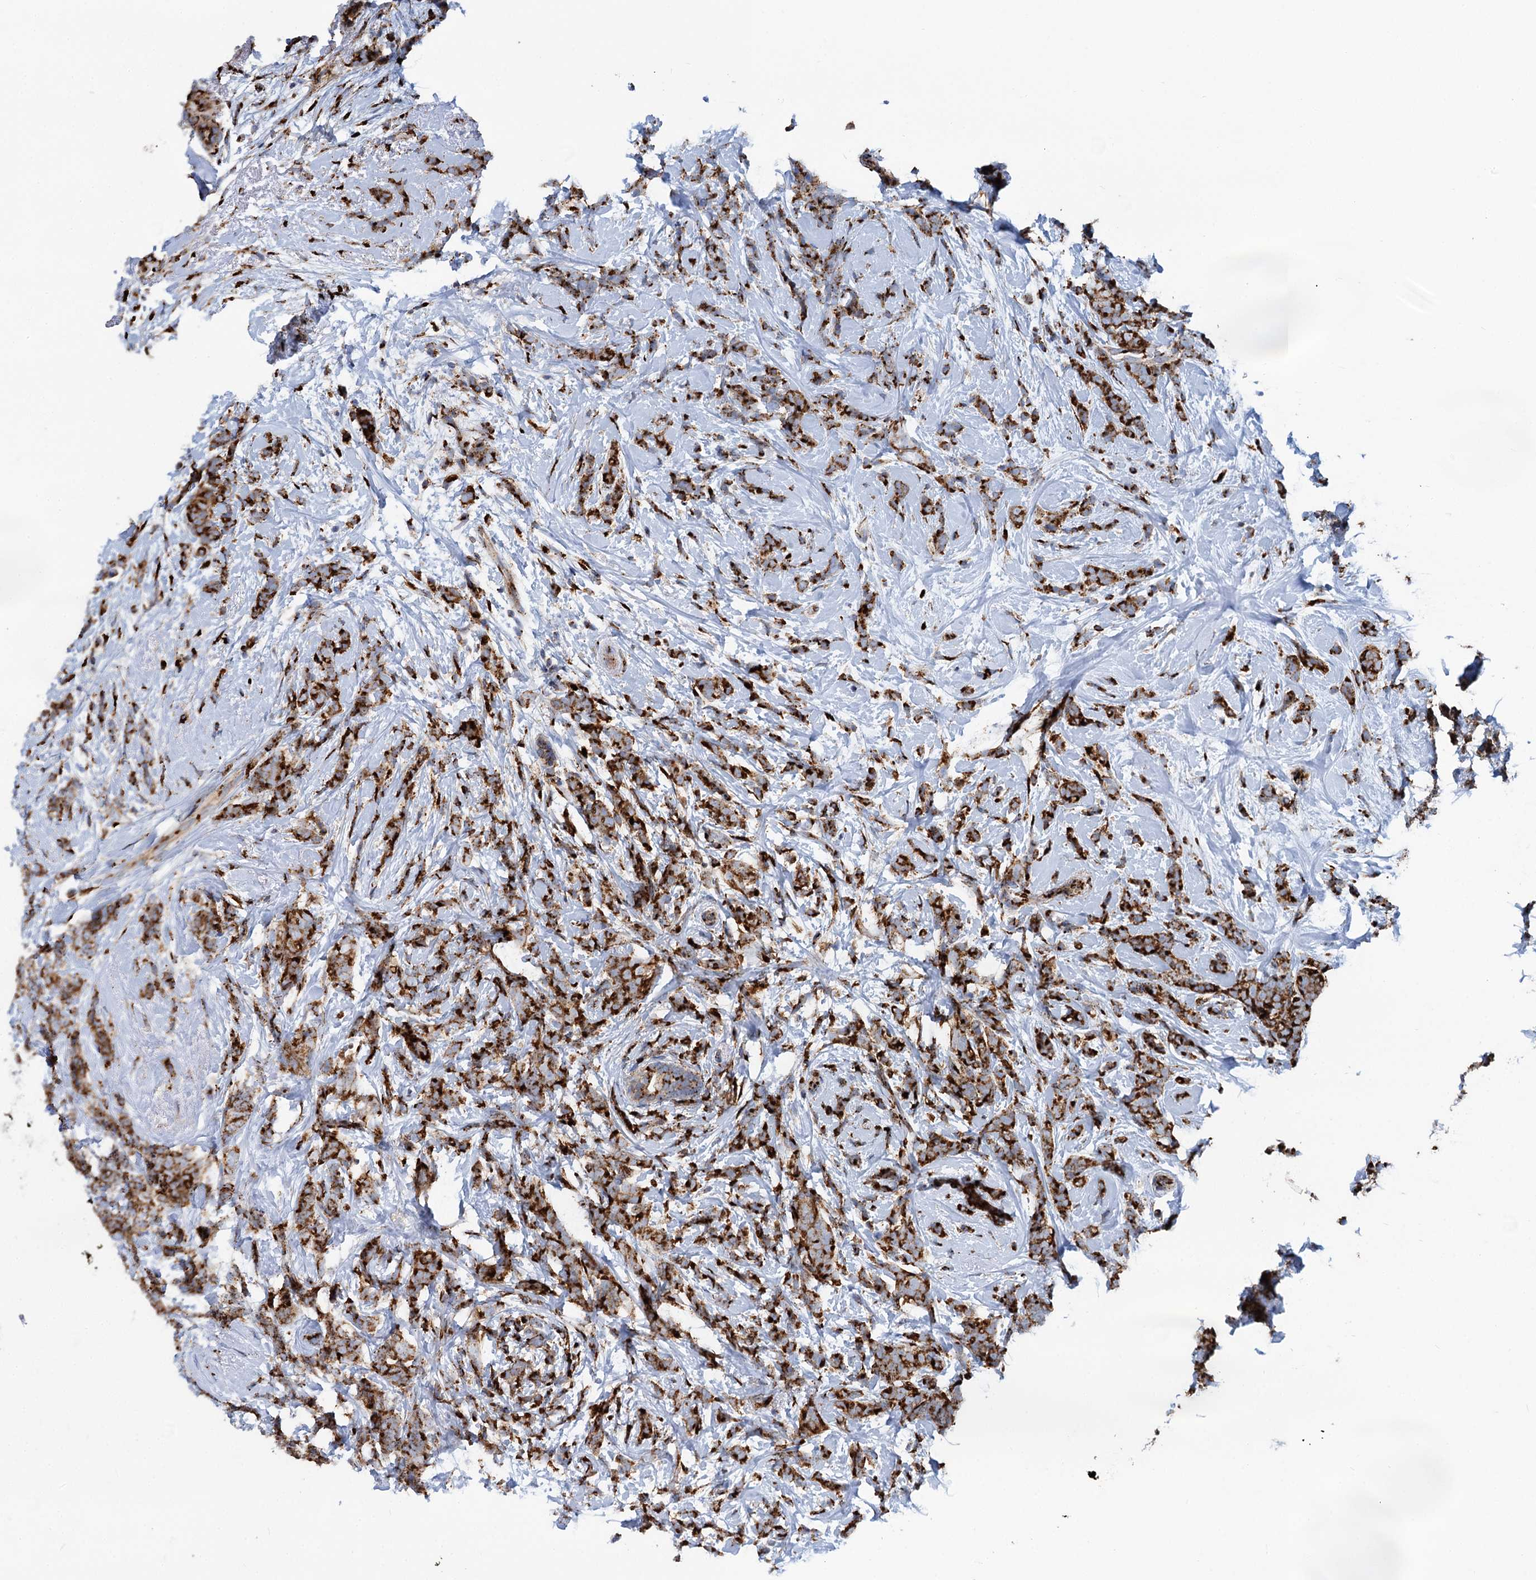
{"staining": {"intensity": "strong", "quantity": ">75%", "location": "cytoplasmic/membranous"}, "tissue": "breast cancer", "cell_type": "Tumor cells", "image_type": "cancer", "snomed": [{"axis": "morphology", "description": "Lobular carcinoma"}, {"axis": "topography", "description": "Breast"}], "caption": "Immunohistochemical staining of human breast cancer (lobular carcinoma) shows high levels of strong cytoplasmic/membranous protein positivity in about >75% of tumor cells. (Brightfield microscopy of DAB IHC at high magnification).", "gene": "SUPT20H", "patient": {"sex": "female", "age": 58}}